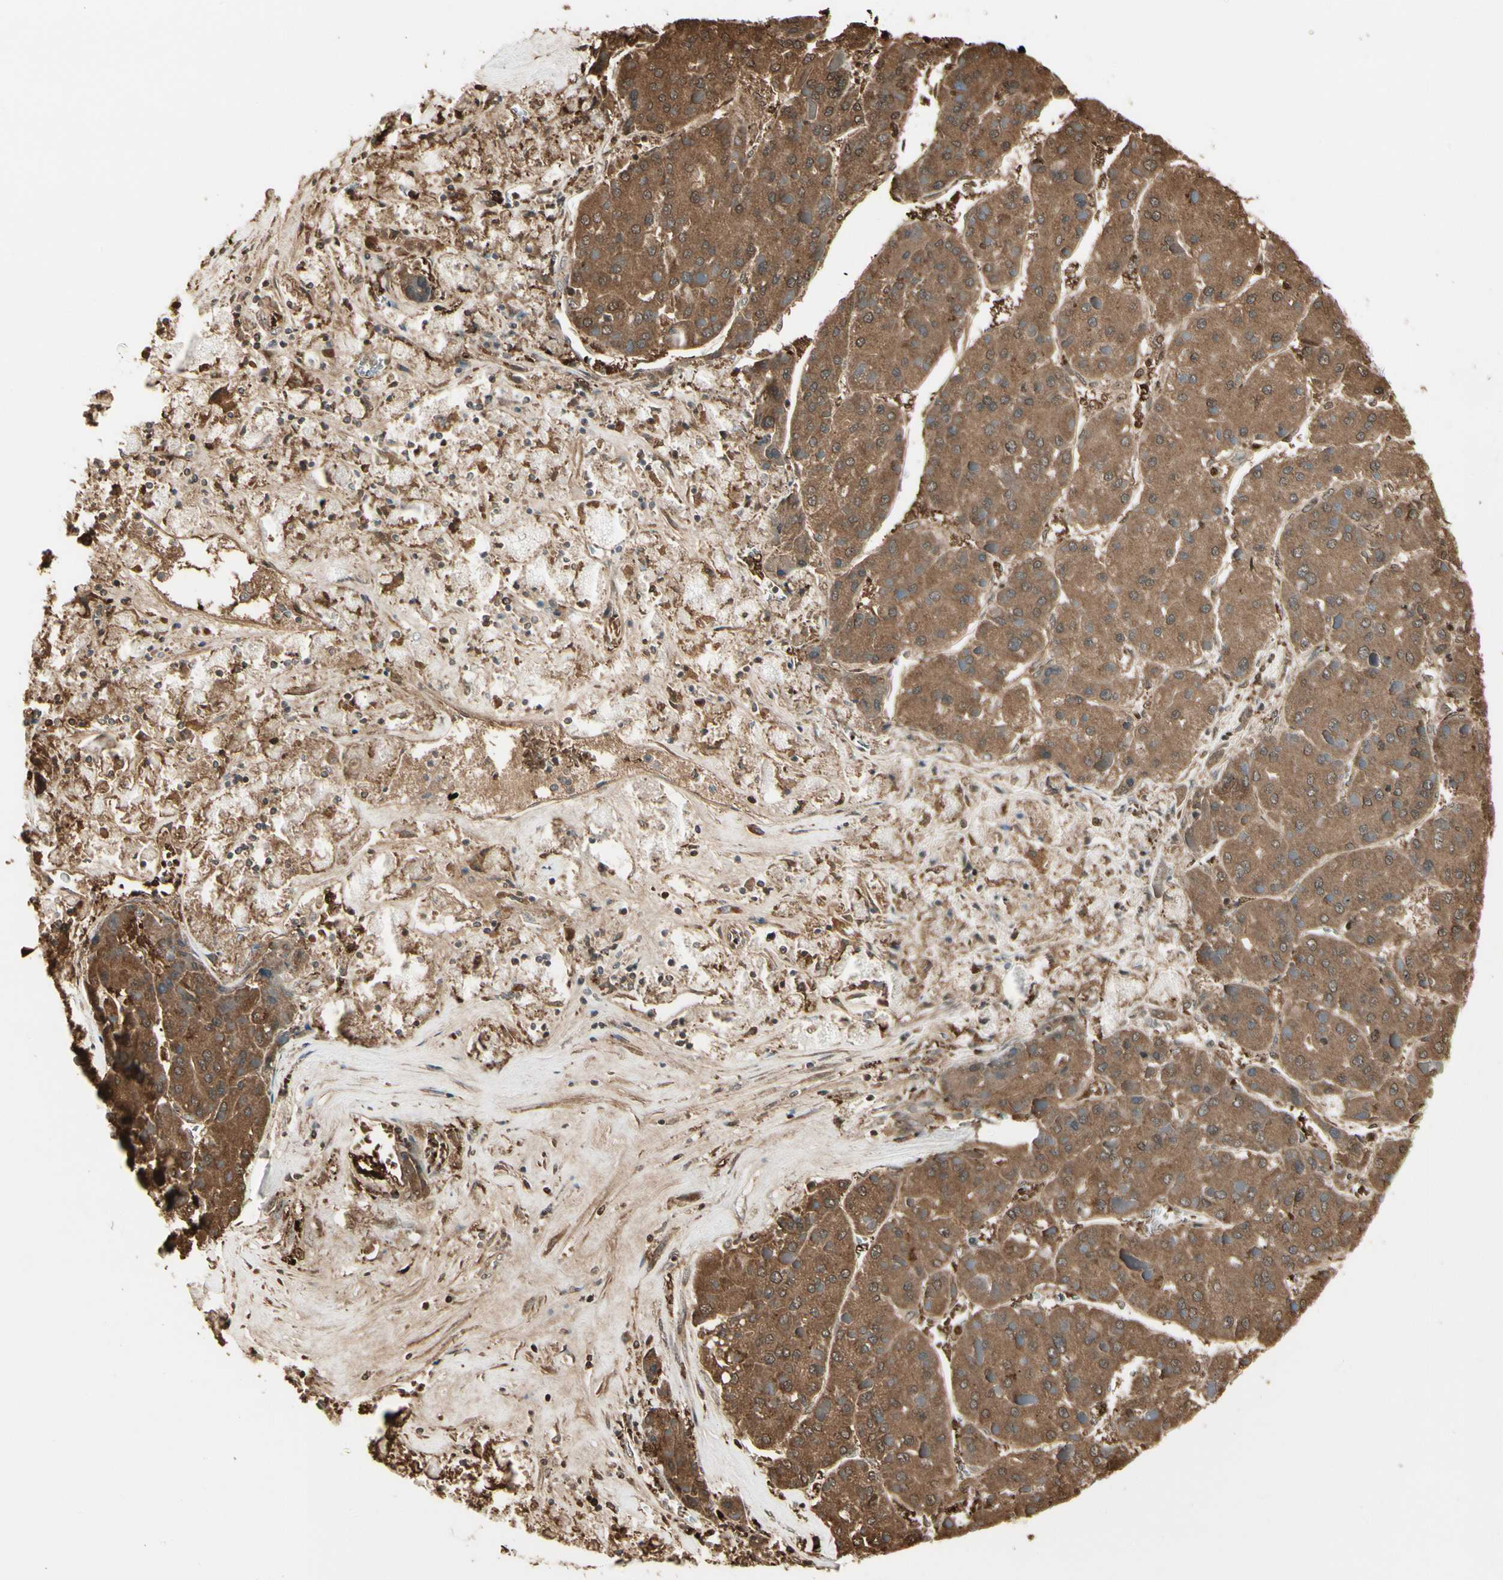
{"staining": {"intensity": "strong", "quantity": ">75%", "location": "cytoplasmic/membranous"}, "tissue": "liver cancer", "cell_type": "Tumor cells", "image_type": "cancer", "snomed": [{"axis": "morphology", "description": "Carcinoma, Hepatocellular, NOS"}, {"axis": "topography", "description": "Liver"}], "caption": "A brown stain shows strong cytoplasmic/membranous staining of a protein in liver cancer (hepatocellular carcinoma) tumor cells.", "gene": "EVC", "patient": {"sex": "female", "age": 73}}